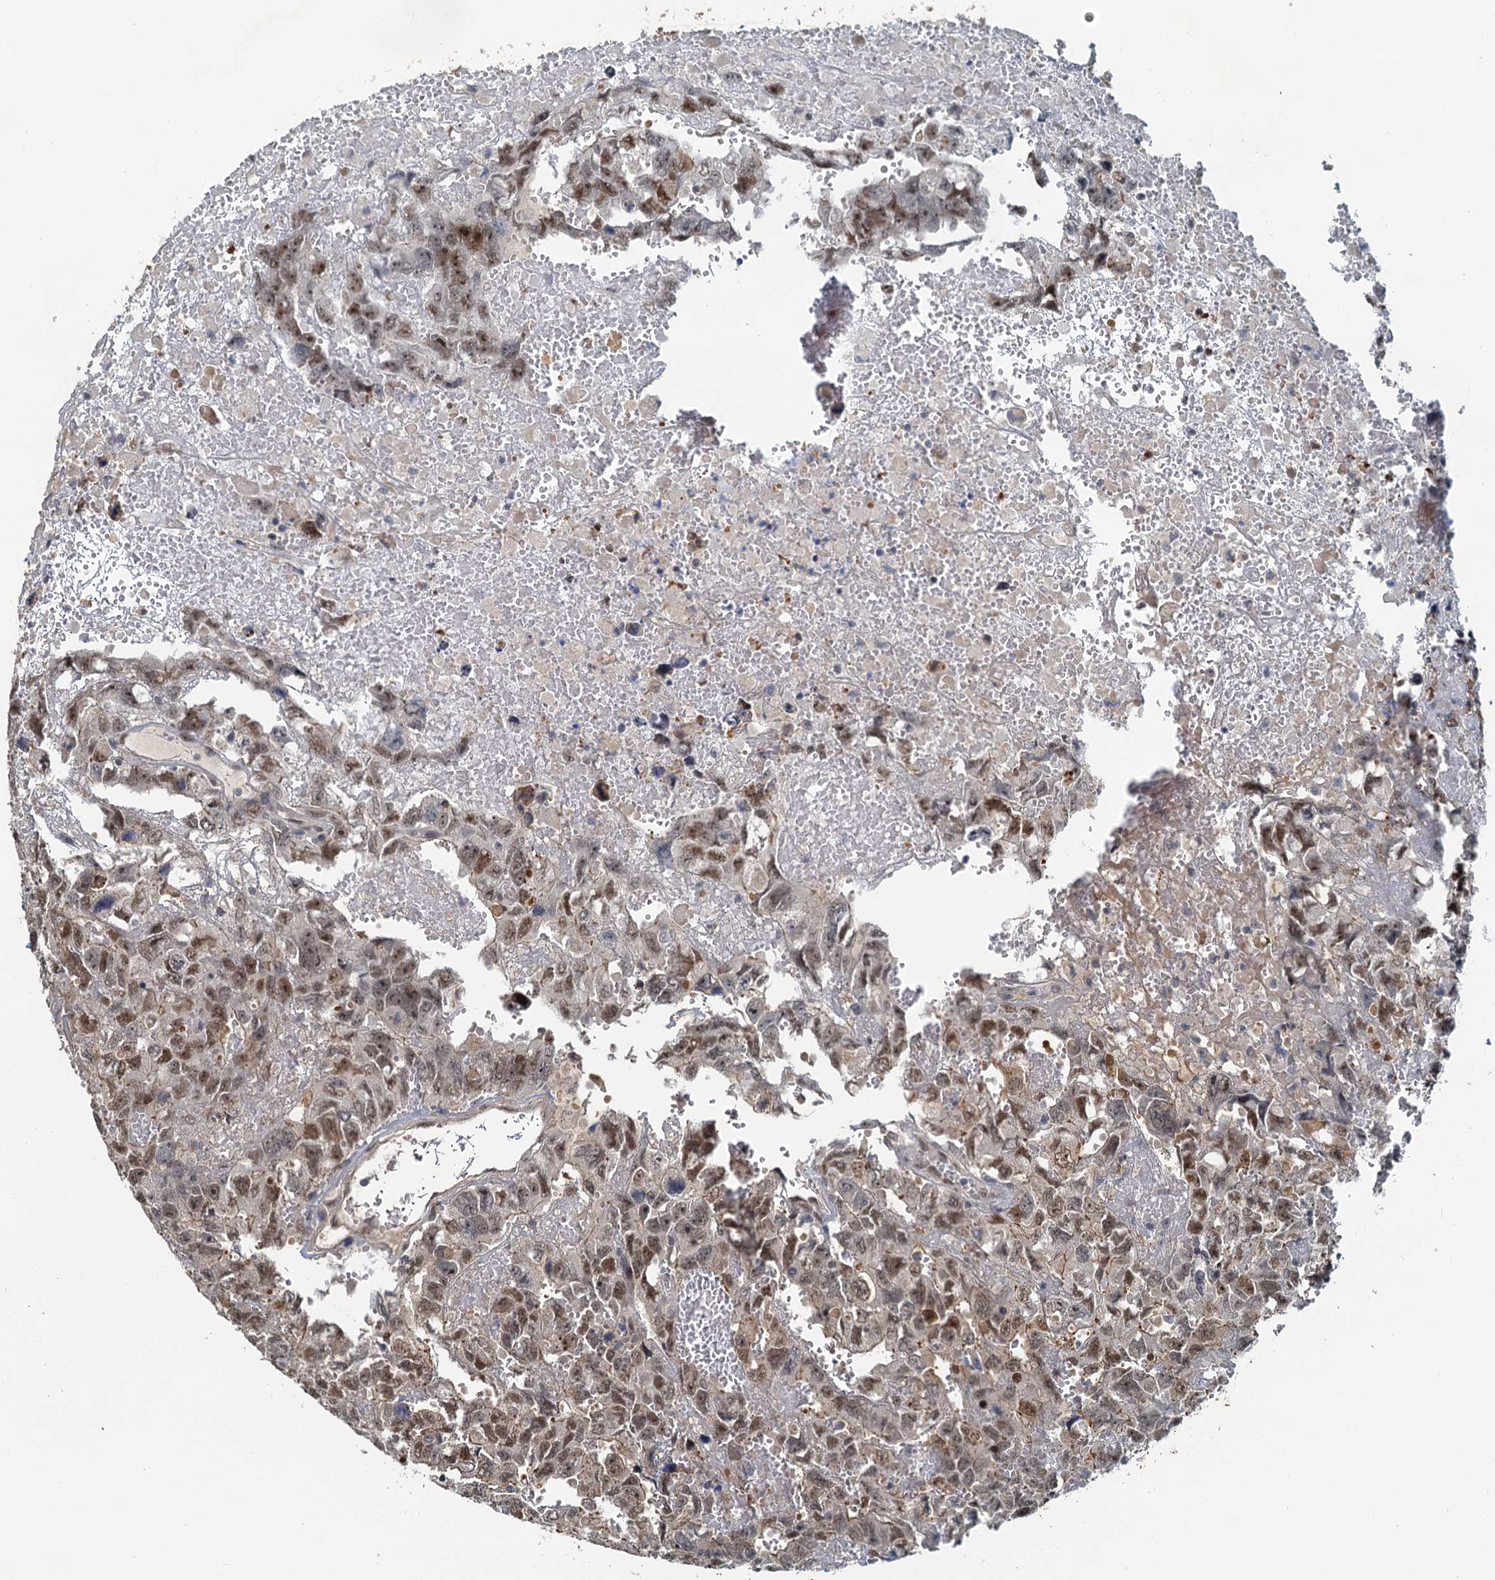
{"staining": {"intensity": "moderate", "quantity": ">75%", "location": "nuclear"}, "tissue": "testis cancer", "cell_type": "Tumor cells", "image_type": "cancer", "snomed": [{"axis": "morphology", "description": "Carcinoma, Embryonal, NOS"}, {"axis": "topography", "description": "Testis"}], "caption": "Immunohistochemical staining of embryonal carcinoma (testis) shows medium levels of moderate nuclear staining in approximately >75% of tumor cells.", "gene": "SPINDOC", "patient": {"sex": "male", "age": 45}}